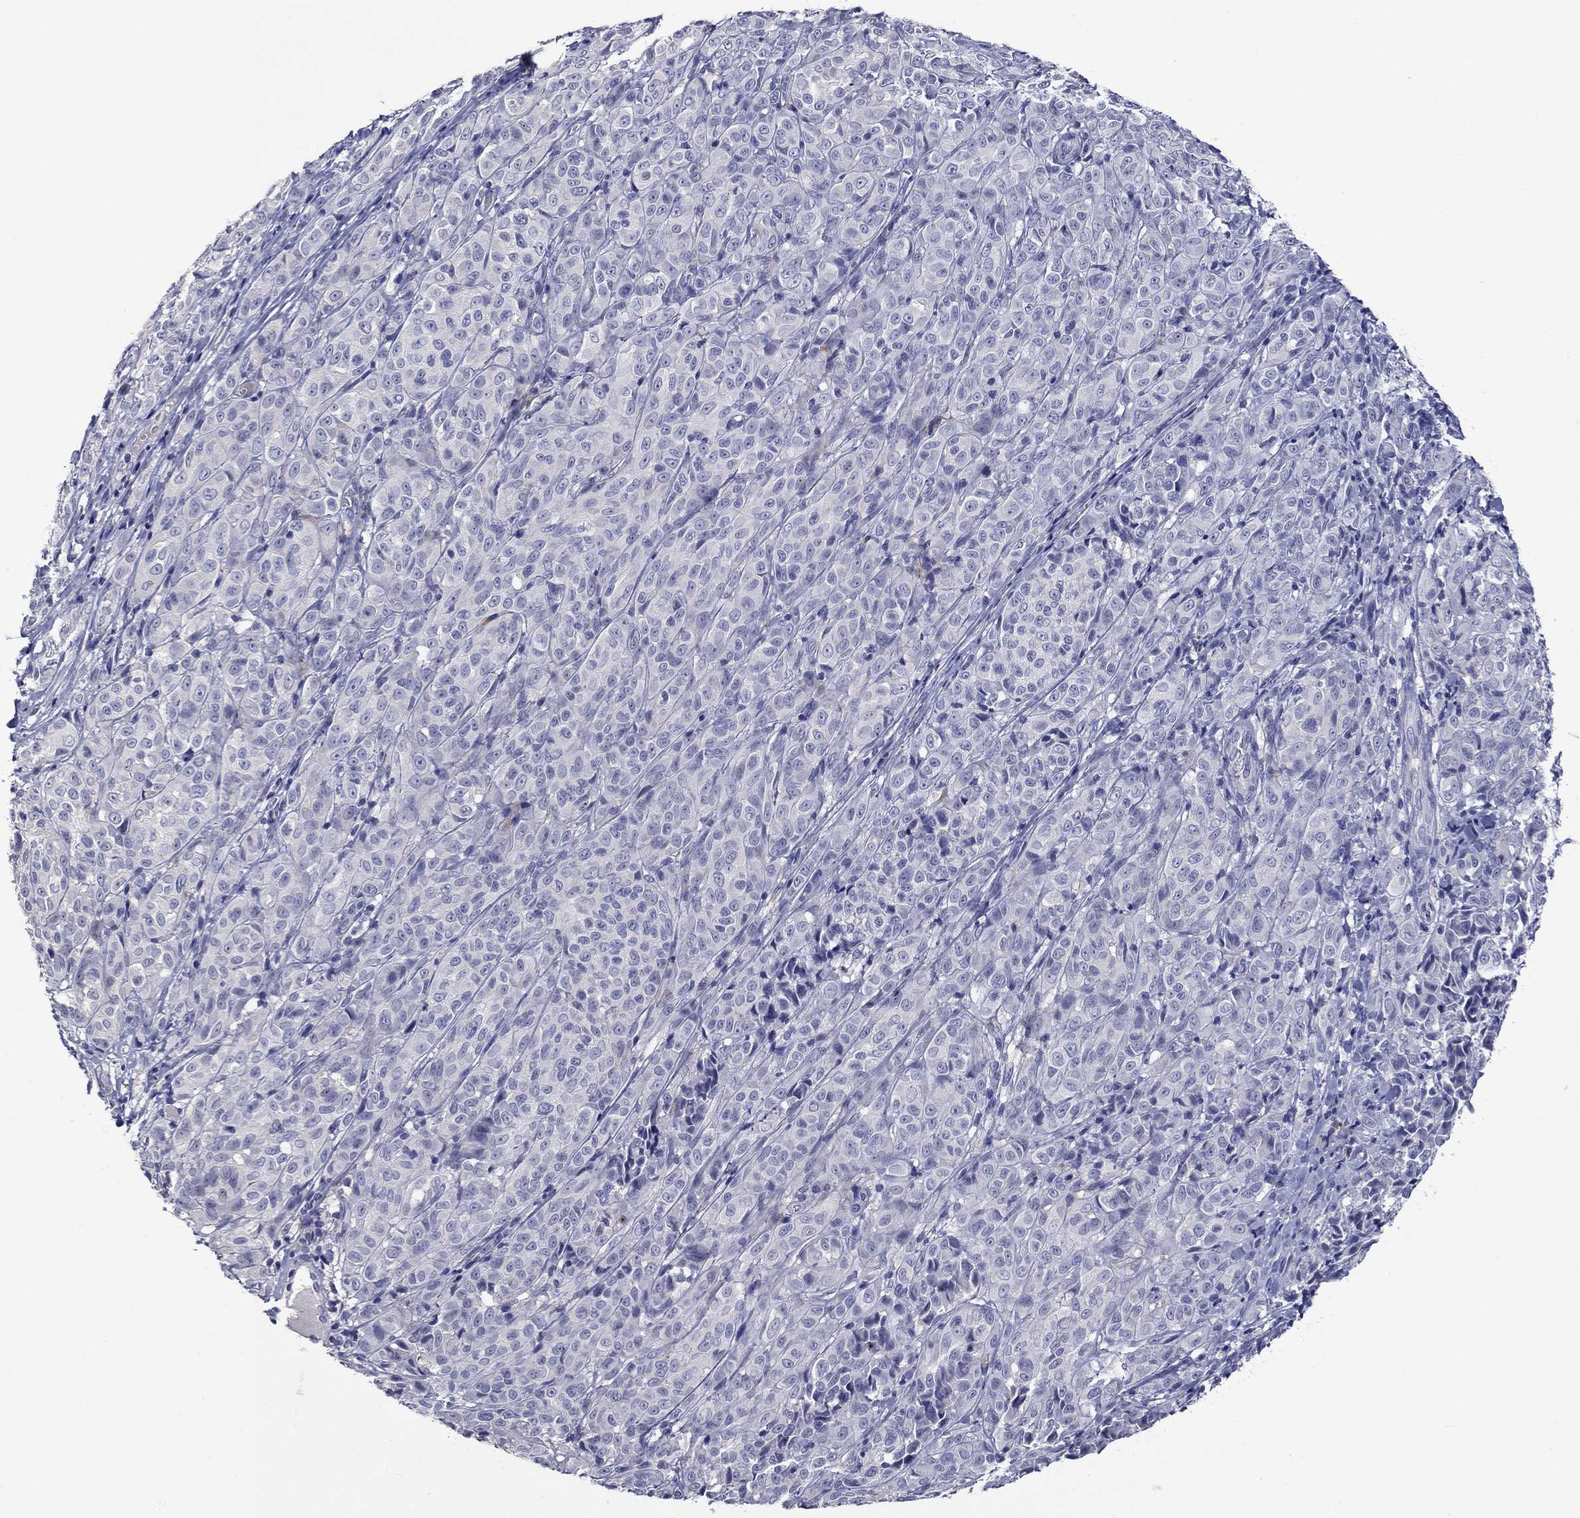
{"staining": {"intensity": "negative", "quantity": "none", "location": "none"}, "tissue": "melanoma", "cell_type": "Tumor cells", "image_type": "cancer", "snomed": [{"axis": "morphology", "description": "Malignant melanoma, NOS"}, {"axis": "topography", "description": "Skin"}], "caption": "This photomicrograph is of melanoma stained with immunohistochemistry (IHC) to label a protein in brown with the nuclei are counter-stained blue. There is no staining in tumor cells.", "gene": "CNDP1", "patient": {"sex": "male", "age": 89}}